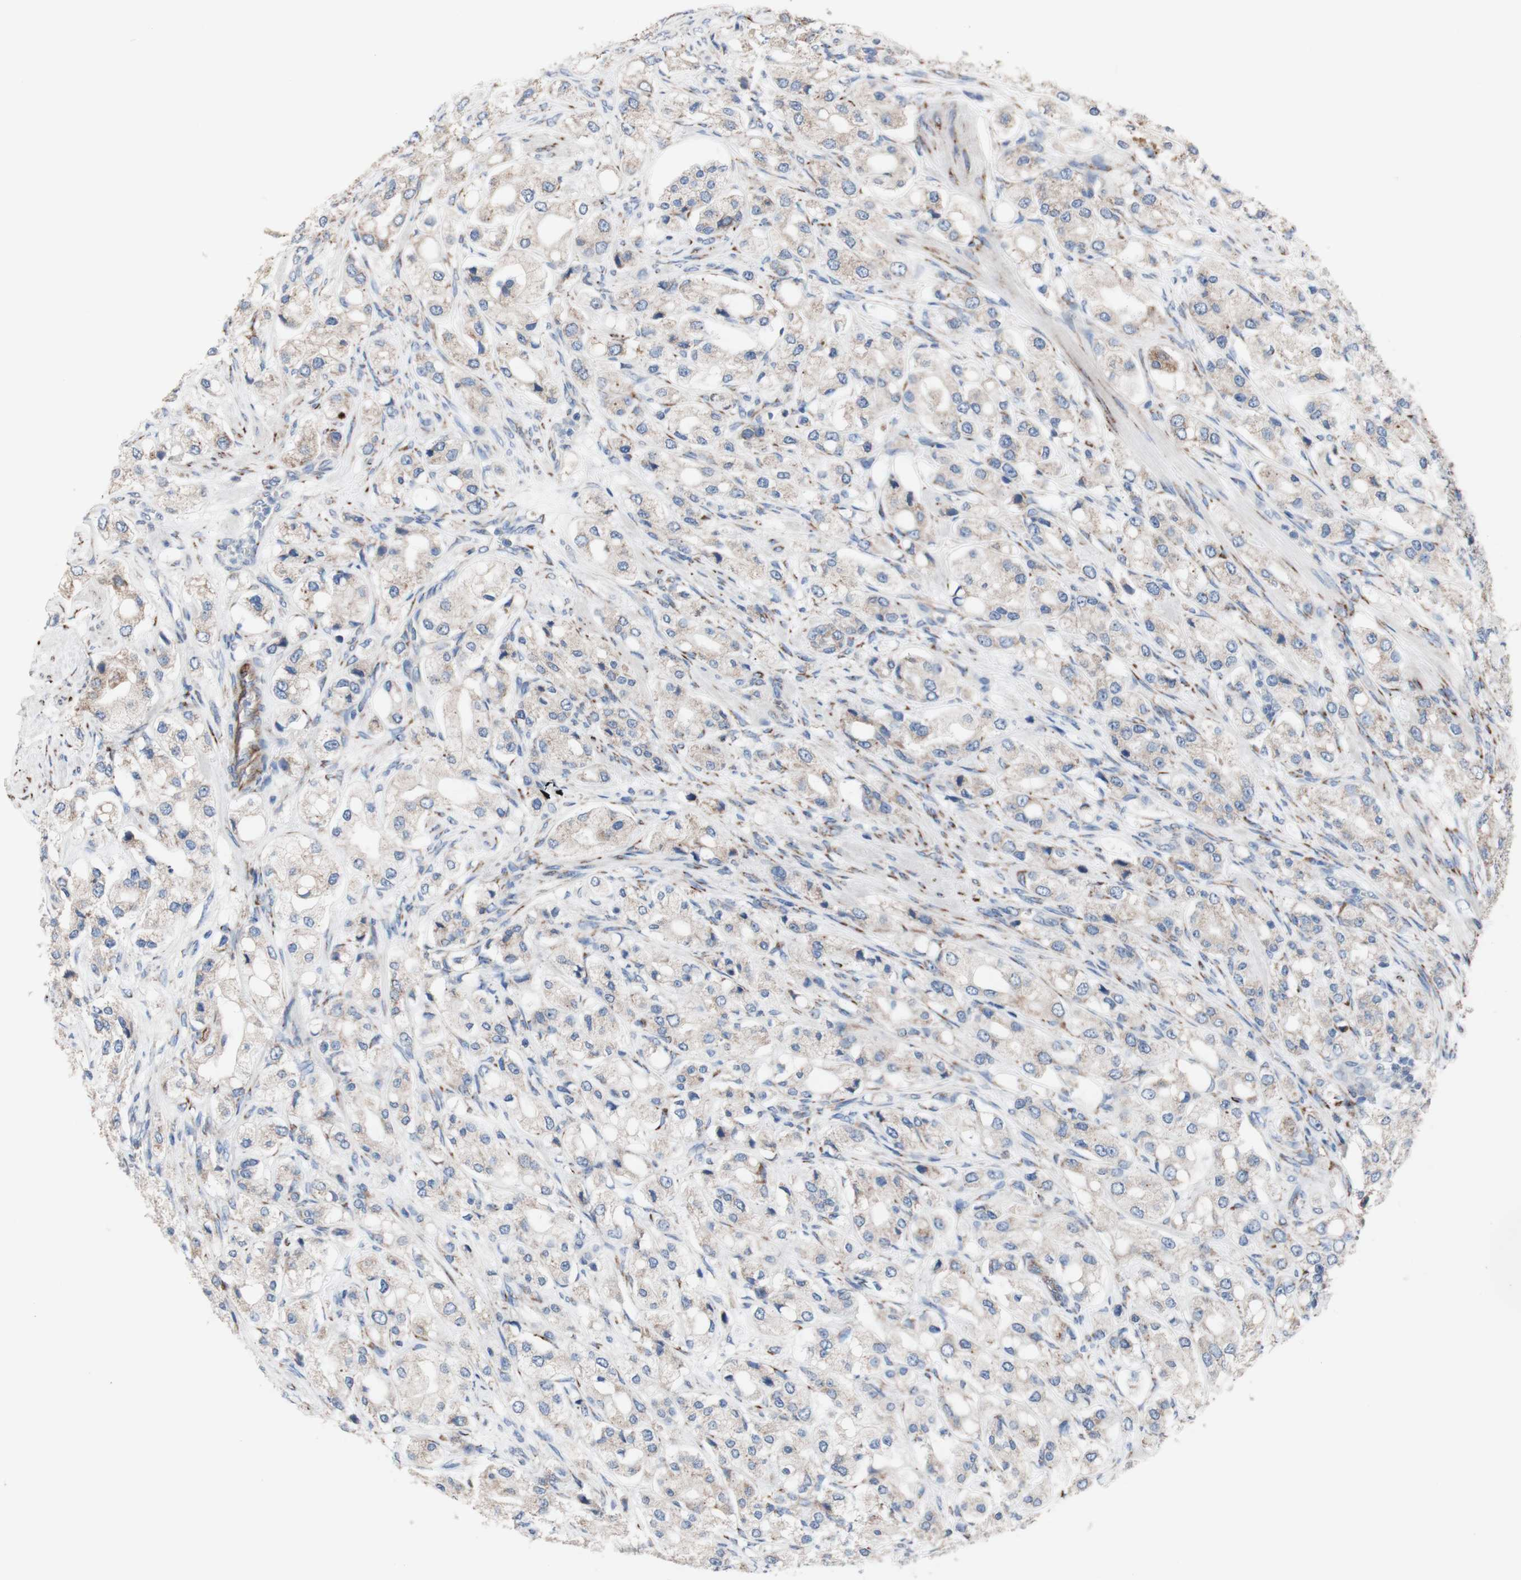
{"staining": {"intensity": "weak", "quantity": "<25%", "location": "cytoplasmic/membranous"}, "tissue": "prostate cancer", "cell_type": "Tumor cells", "image_type": "cancer", "snomed": [{"axis": "morphology", "description": "Adenocarcinoma, High grade"}, {"axis": "topography", "description": "Prostate"}], "caption": "The immunohistochemistry (IHC) micrograph has no significant expression in tumor cells of high-grade adenocarcinoma (prostate) tissue.", "gene": "AGPAT5", "patient": {"sex": "male", "age": 65}}